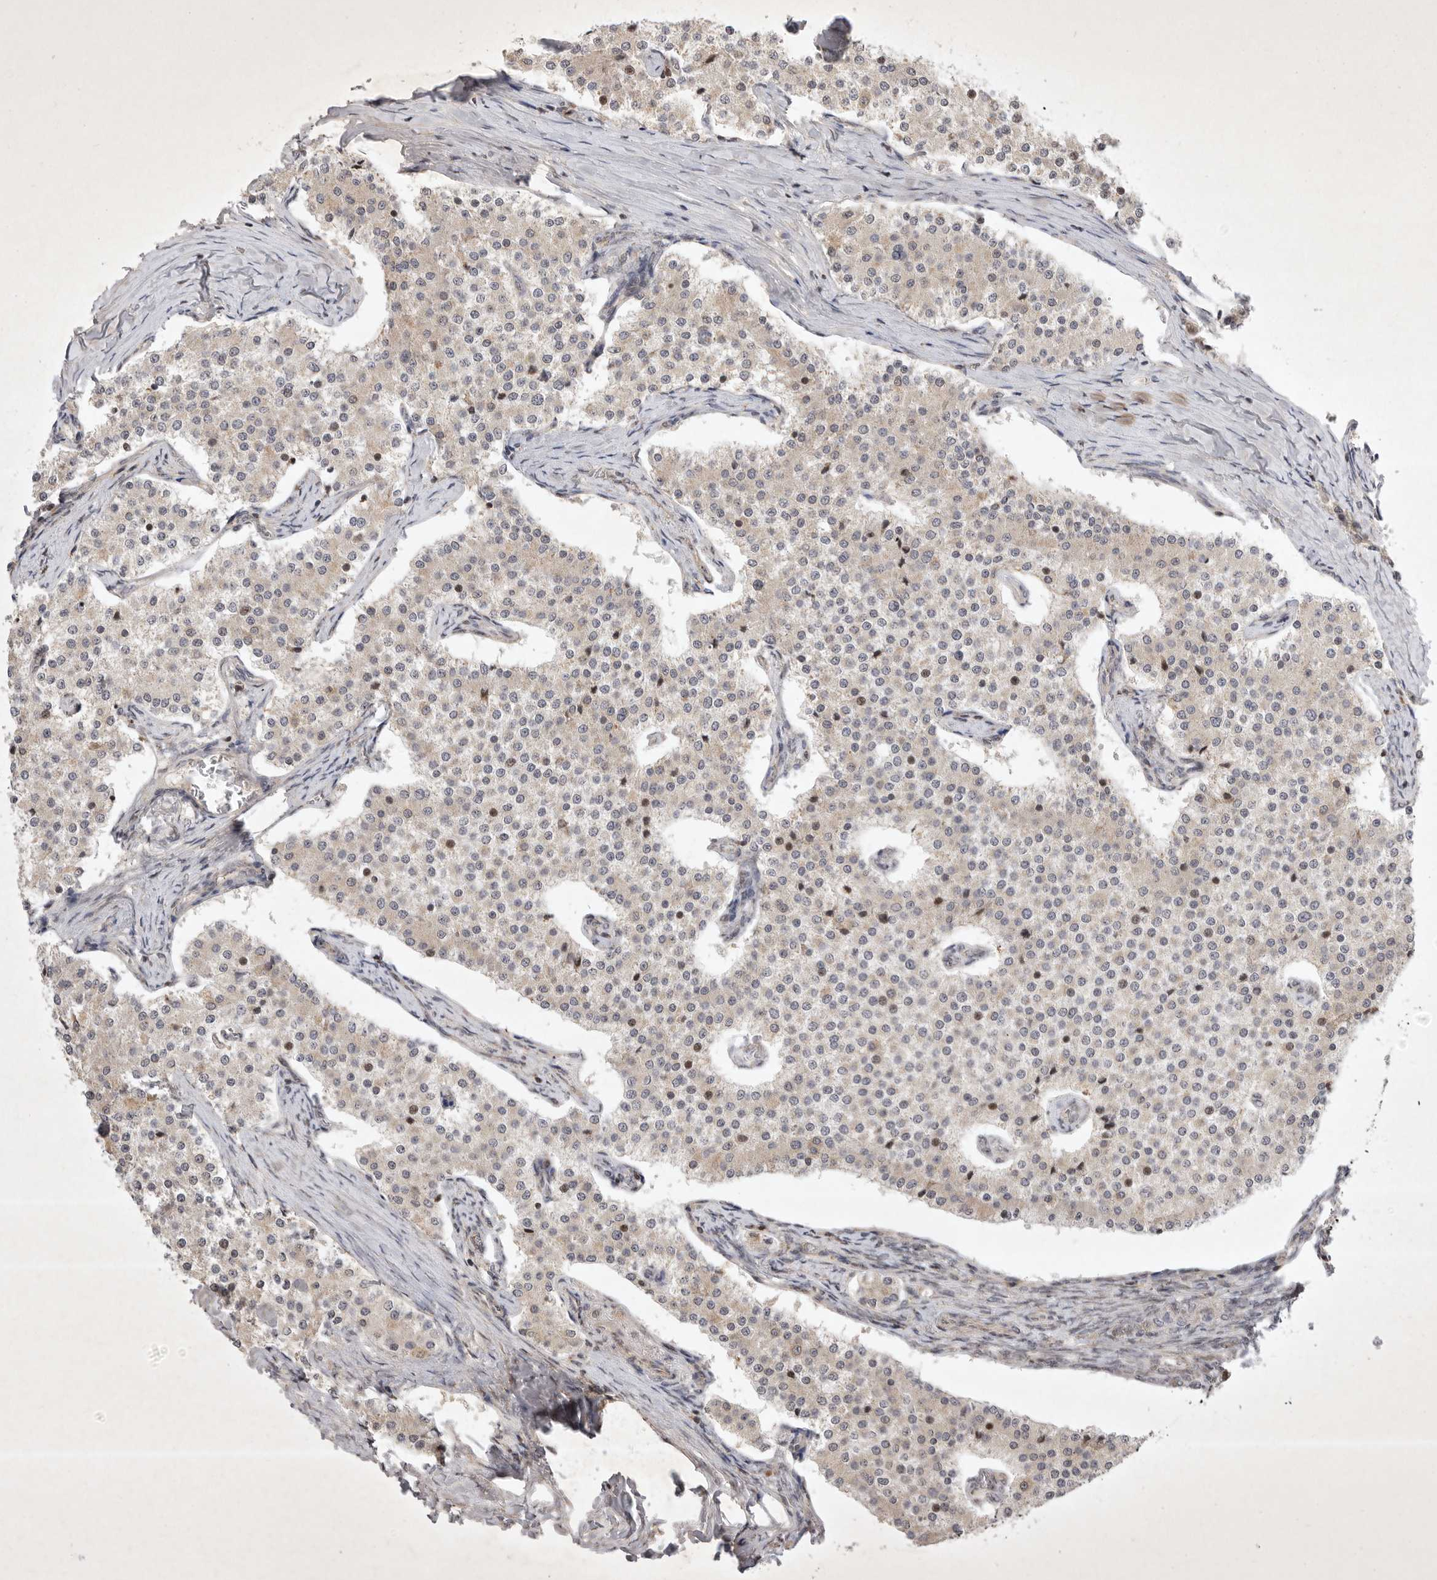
{"staining": {"intensity": "moderate", "quantity": "<25%", "location": "cytoplasmic/membranous,nuclear"}, "tissue": "carcinoid", "cell_type": "Tumor cells", "image_type": "cancer", "snomed": [{"axis": "morphology", "description": "Carcinoid, malignant, NOS"}, {"axis": "topography", "description": "Colon"}], "caption": "An image of human carcinoid stained for a protein demonstrates moderate cytoplasmic/membranous and nuclear brown staining in tumor cells.", "gene": "EIF2AK1", "patient": {"sex": "female", "age": 52}}